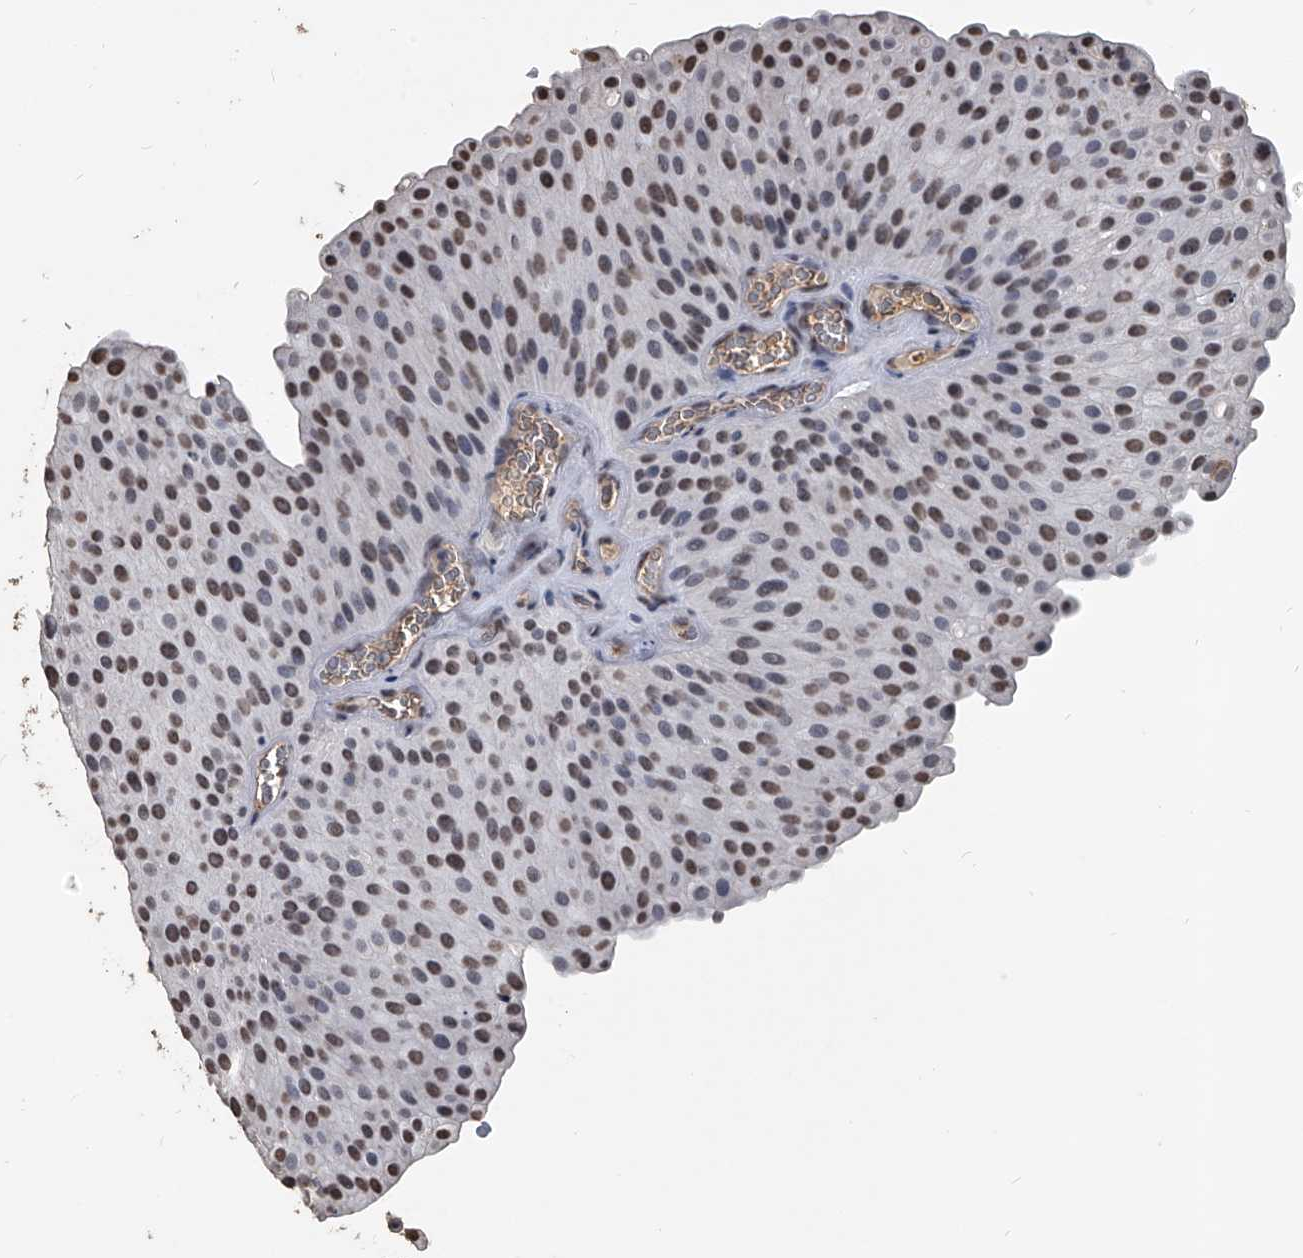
{"staining": {"intensity": "moderate", "quantity": "25%-75%", "location": "nuclear"}, "tissue": "urothelial cancer", "cell_type": "Tumor cells", "image_type": "cancer", "snomed": [{"axis": "morphology", "description": "Urothelial carcinoma, Low grade"}, {"axis": "topography", "description": "Smooth muscle"}, {"axis": "topography", "description": "Urinary bladder"}], "caption": "Immunohistochemical staining of human urothelial carcinoma (low-grade) demonstrates moderate nuclear protein expression in about 25%-75% of tumor cells.", "gene": "MATR3", "patient": {"sex": "male", "age": 60}}